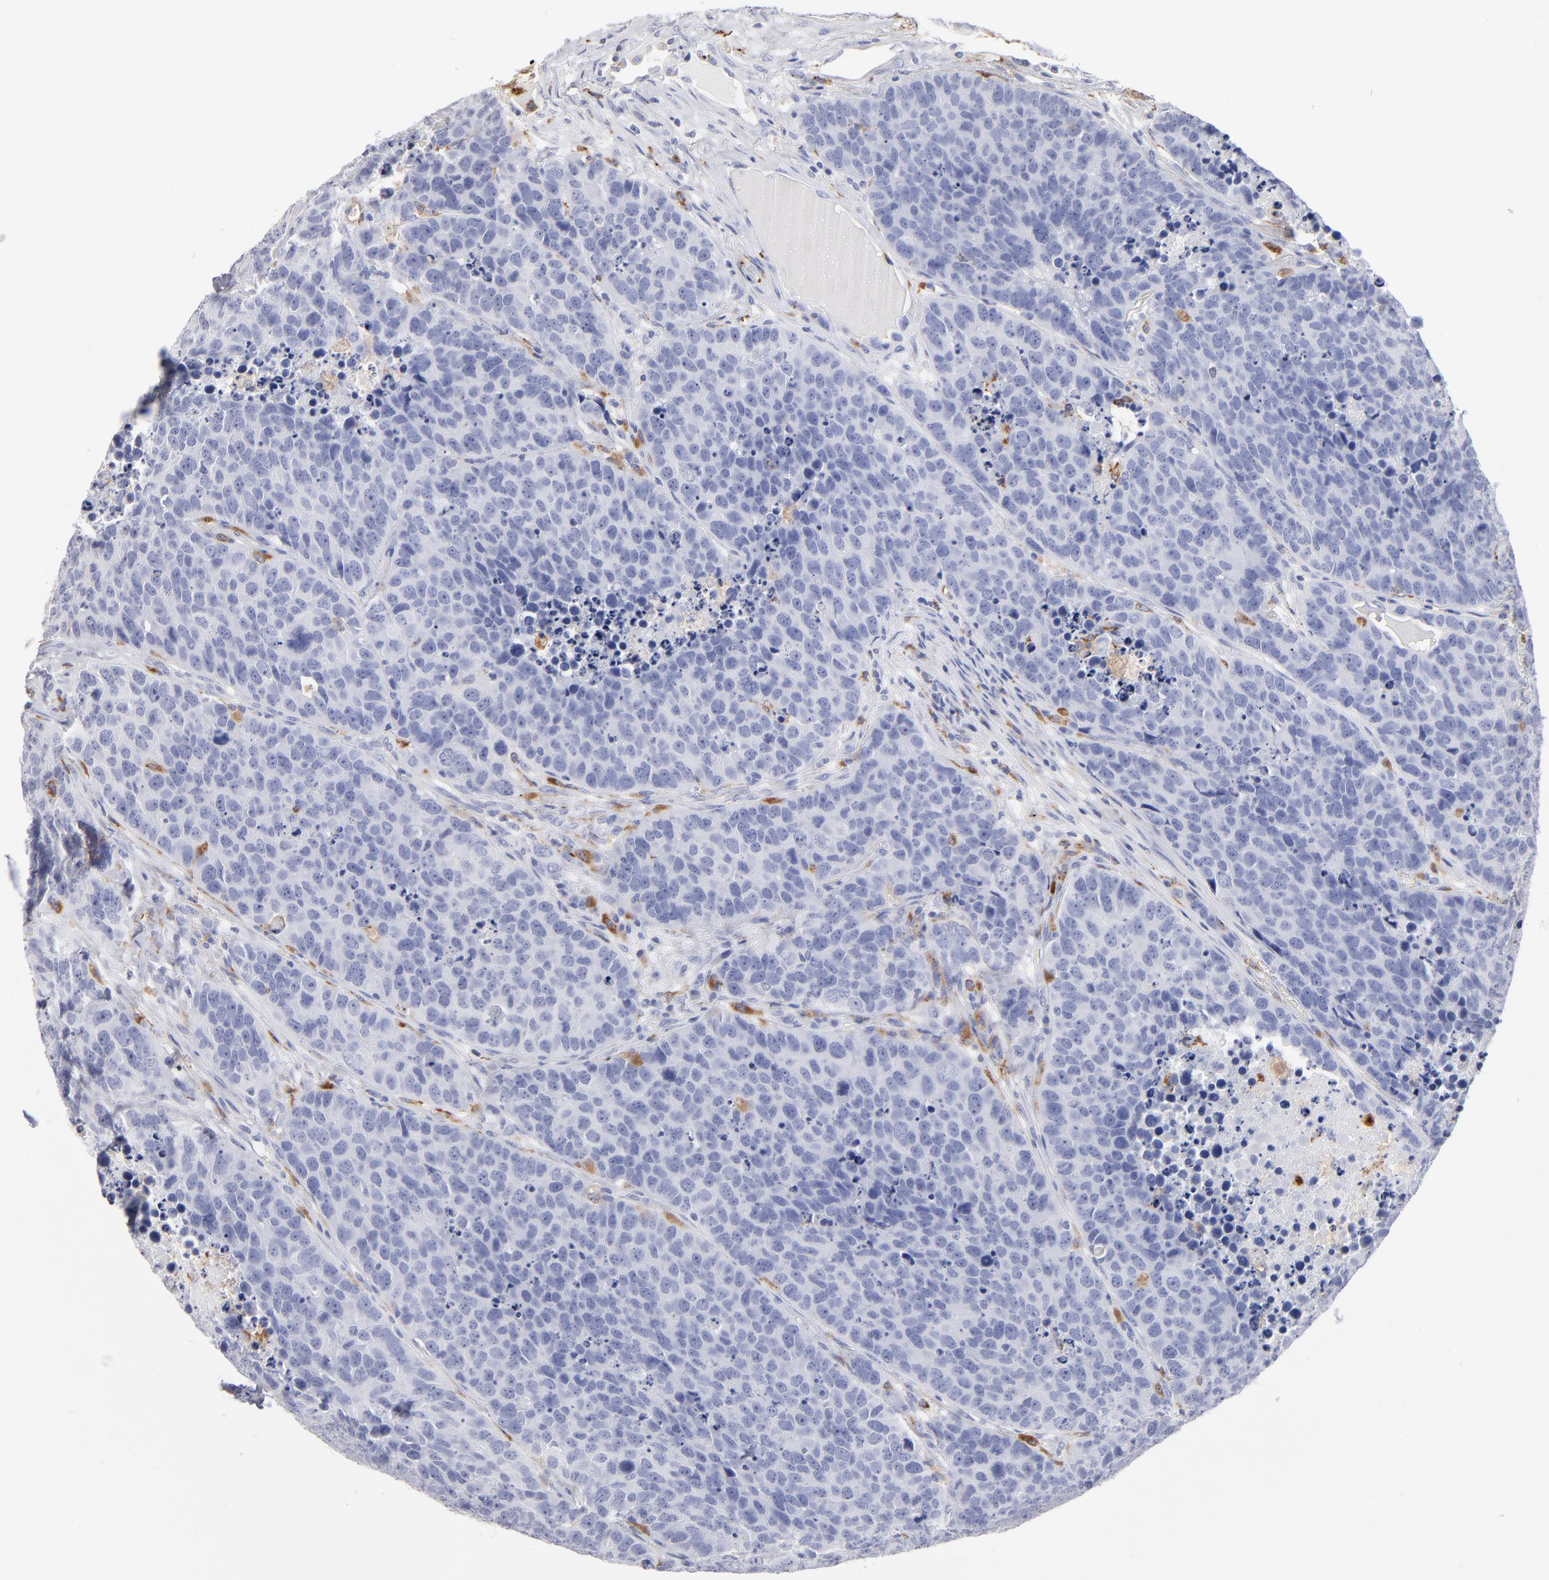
{"staining": {"intensity": "negative", "quantity": "none", "location": "none"}, "tissue": "carcinoid", "cell_type": "Tumor cells", "image_type": "cancer", "snomed": [{"axis": "morphology", "description": "Carcinoid, malignant, NOS"}, {"axis": "topography", "description": "Lung"}], "caption": "The photomicrograph reveals no staining of tumor cells in carcinoid. The staining was performed using DAB to visualize the protein expression in brown, while the nuclei were stained in blue with hematoxylin (Magnification: 20x).", "gene": "CD180", "patient": {"sex": "male", "age": 60}}